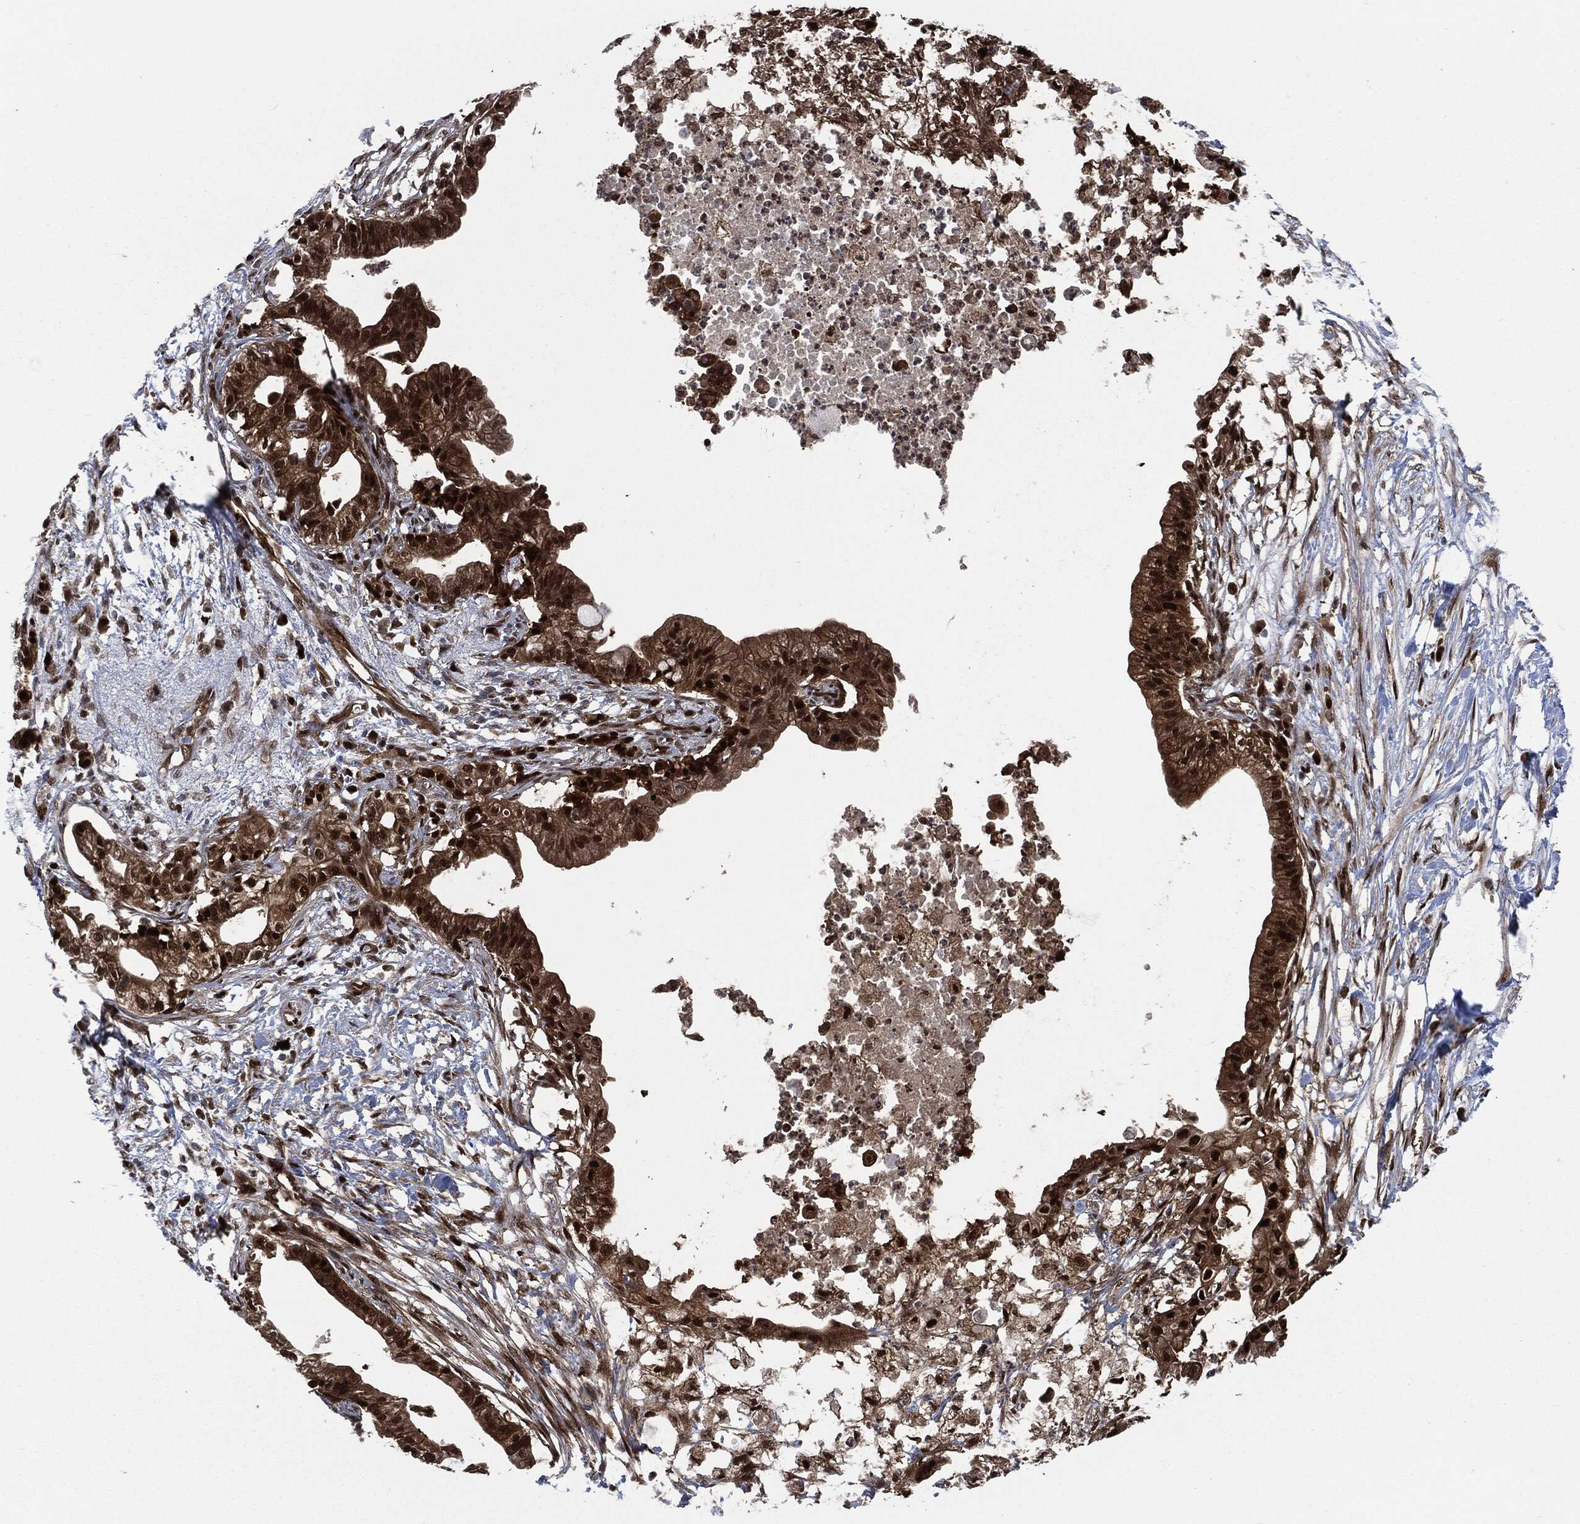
{"staining": {"intensity": "strong", "quantity": ">75%", "location": "cytoplasmic/membranous,nuclear"}, "tissue": "pancreatic cancer", "cell_type": "Tumor cells", "image_type": "cancer", "snomed": [{"axis": "morphology", "description": "Normal tissue, NOS"}, {"axis": "morphology", "description": "Adenocarcinoma, NOS"}, {"axis": "topography", "description": "Pancreas"}], "caption": "DAB immunohistochemical staining of human pancreatic cancer (adenocarcinoma) demonstrates strong cytoplasmic/membranous and nuclear protein positivity in approximately >75% of tumor cells. The protein is shown in brown color, while the nuclei are stained blue.", "gene": "DCTN1", "patient": {"sex": "female", "age": 58}}